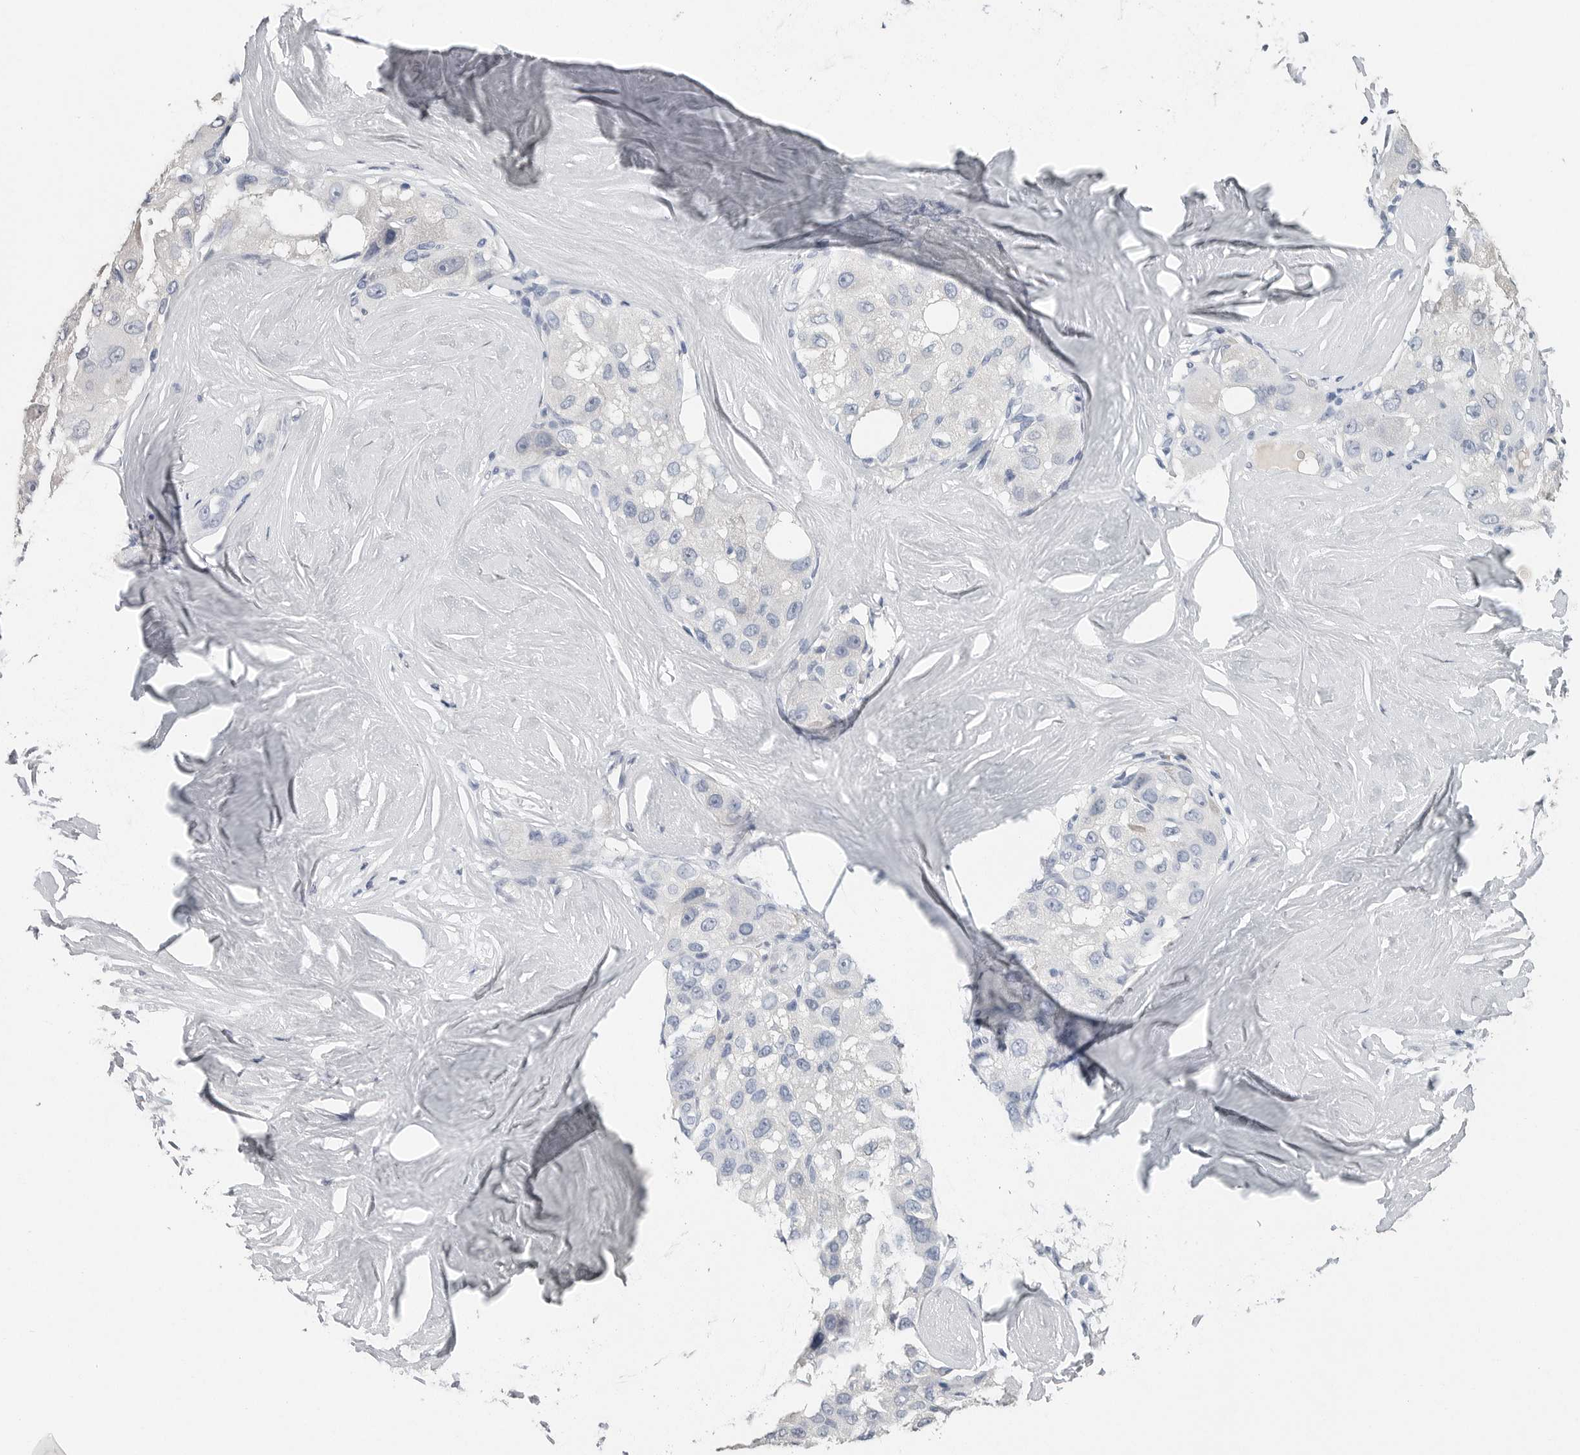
{"staining": {"intensity": "negative", "quantity": "none", "location": "none"}, "tissue": "liver cancer", "cell_type": "Tumor cells", "image_type": "cancer", "snomed": [{"axis": "morphology", "description": "Carcinoma, Hepatocellular, NOS"}, {"axis": "topography", "description": "Liver"}], "caption": "Immunohistochemistry (IHC) photomicrograph of liver cancer (hepatocellular carcinoma) stained for a protein (brown), which displays no staining in tumor cells. (Brightfield microscopy of DAB (3,3'-diaminobenzidine) immunohistochemistry at high magnification).", "gene": "FABP6", "patient": {"sex": "male", "age": 80}}